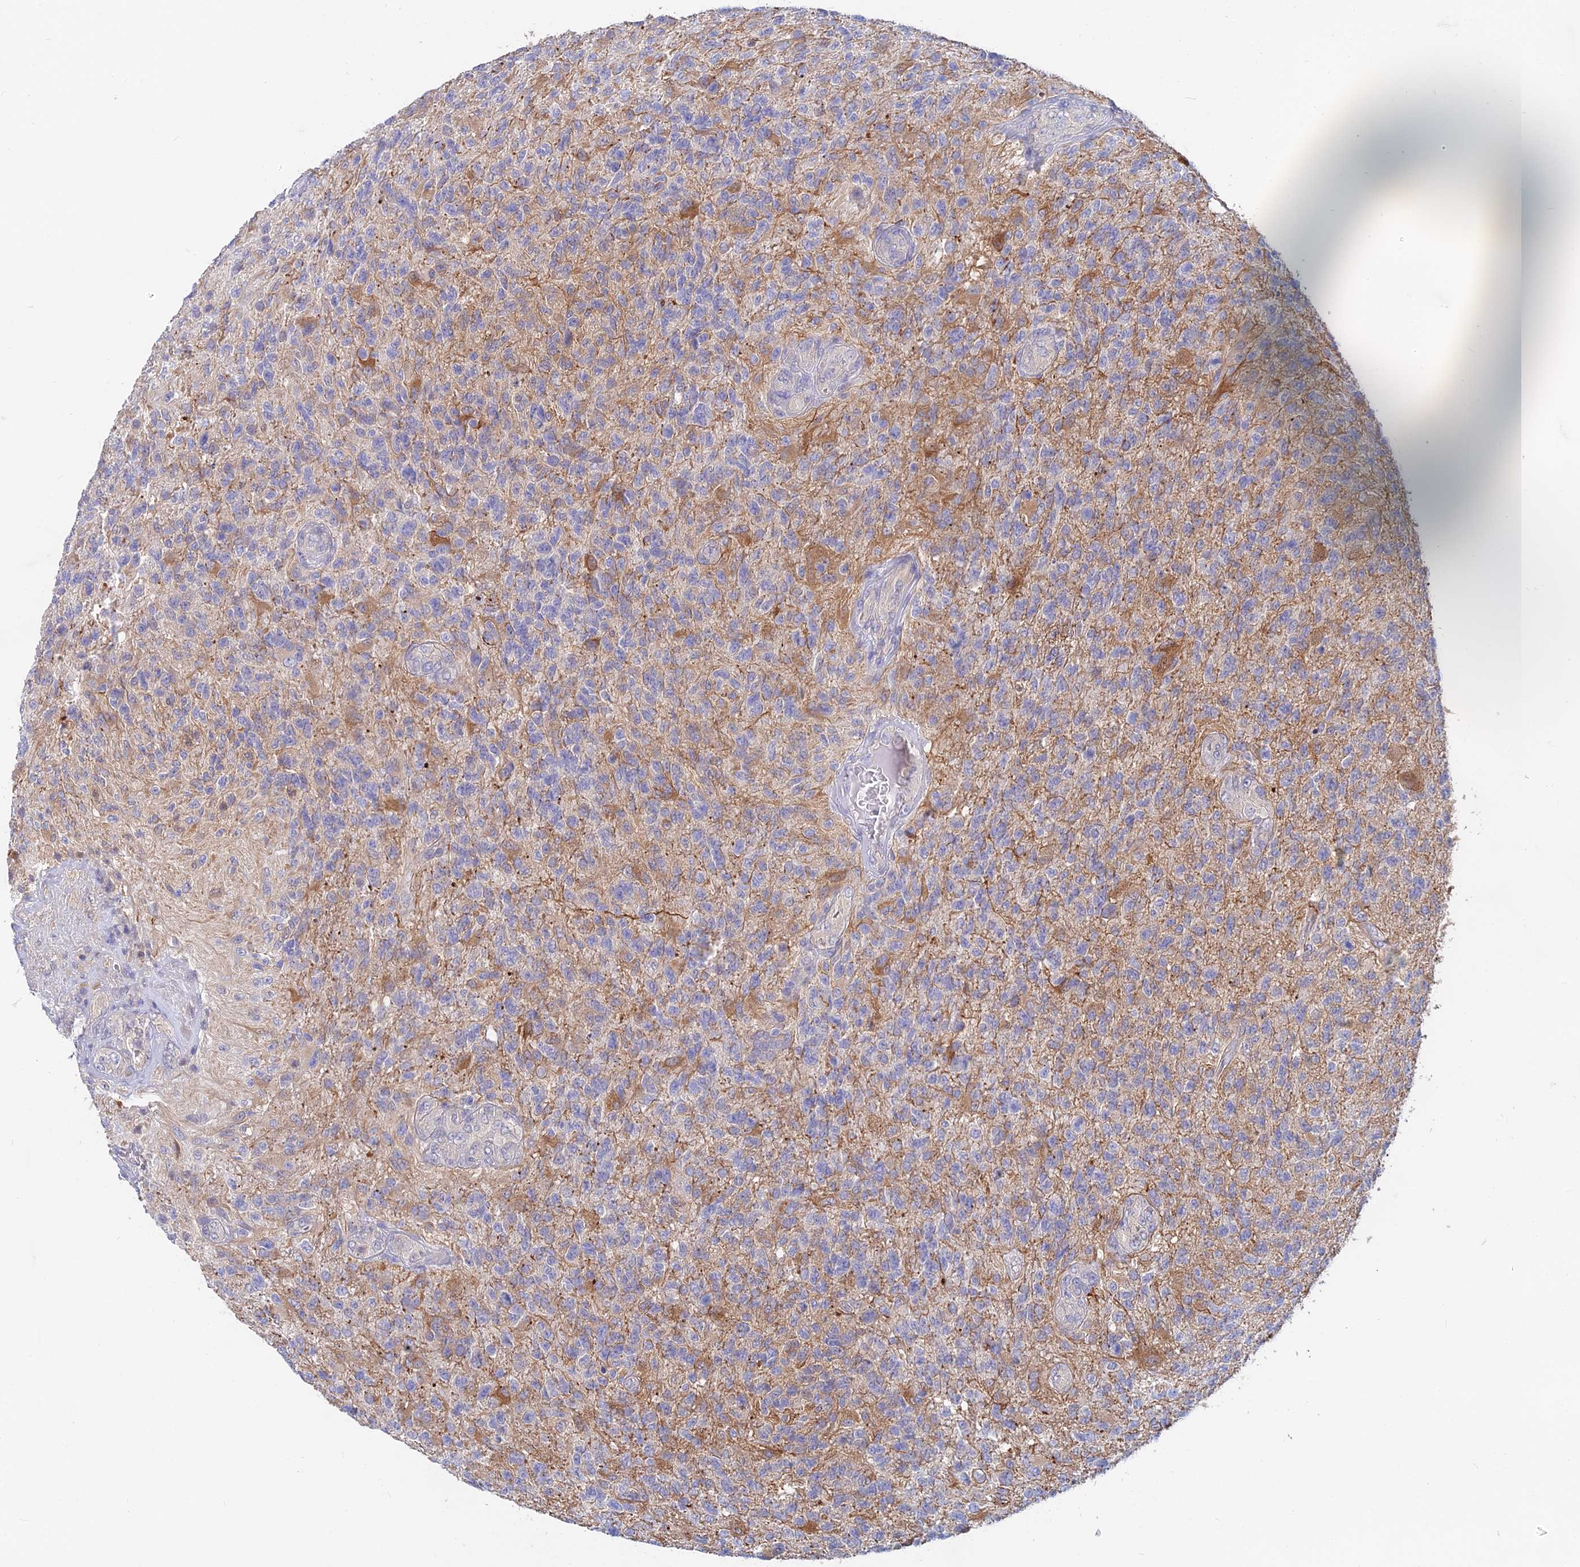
{"staining": {"intensity": "weak", "quantity": "<25%", "location": "cytoplasmic/membranous"}, "tissue": "glioma", "cell_type": "Tumor cells", "image_type": "cancer", "snomed": [{"axis": "morphology", "description": "Glioma, malignant, High grade"}, {"axis": "topography", "description": "Brain"}], "caption": "There is no significant positivity in tumor cells of glioma.", "gene": "B3GALT4", "patient": {"sex": "male", "age": 56}}